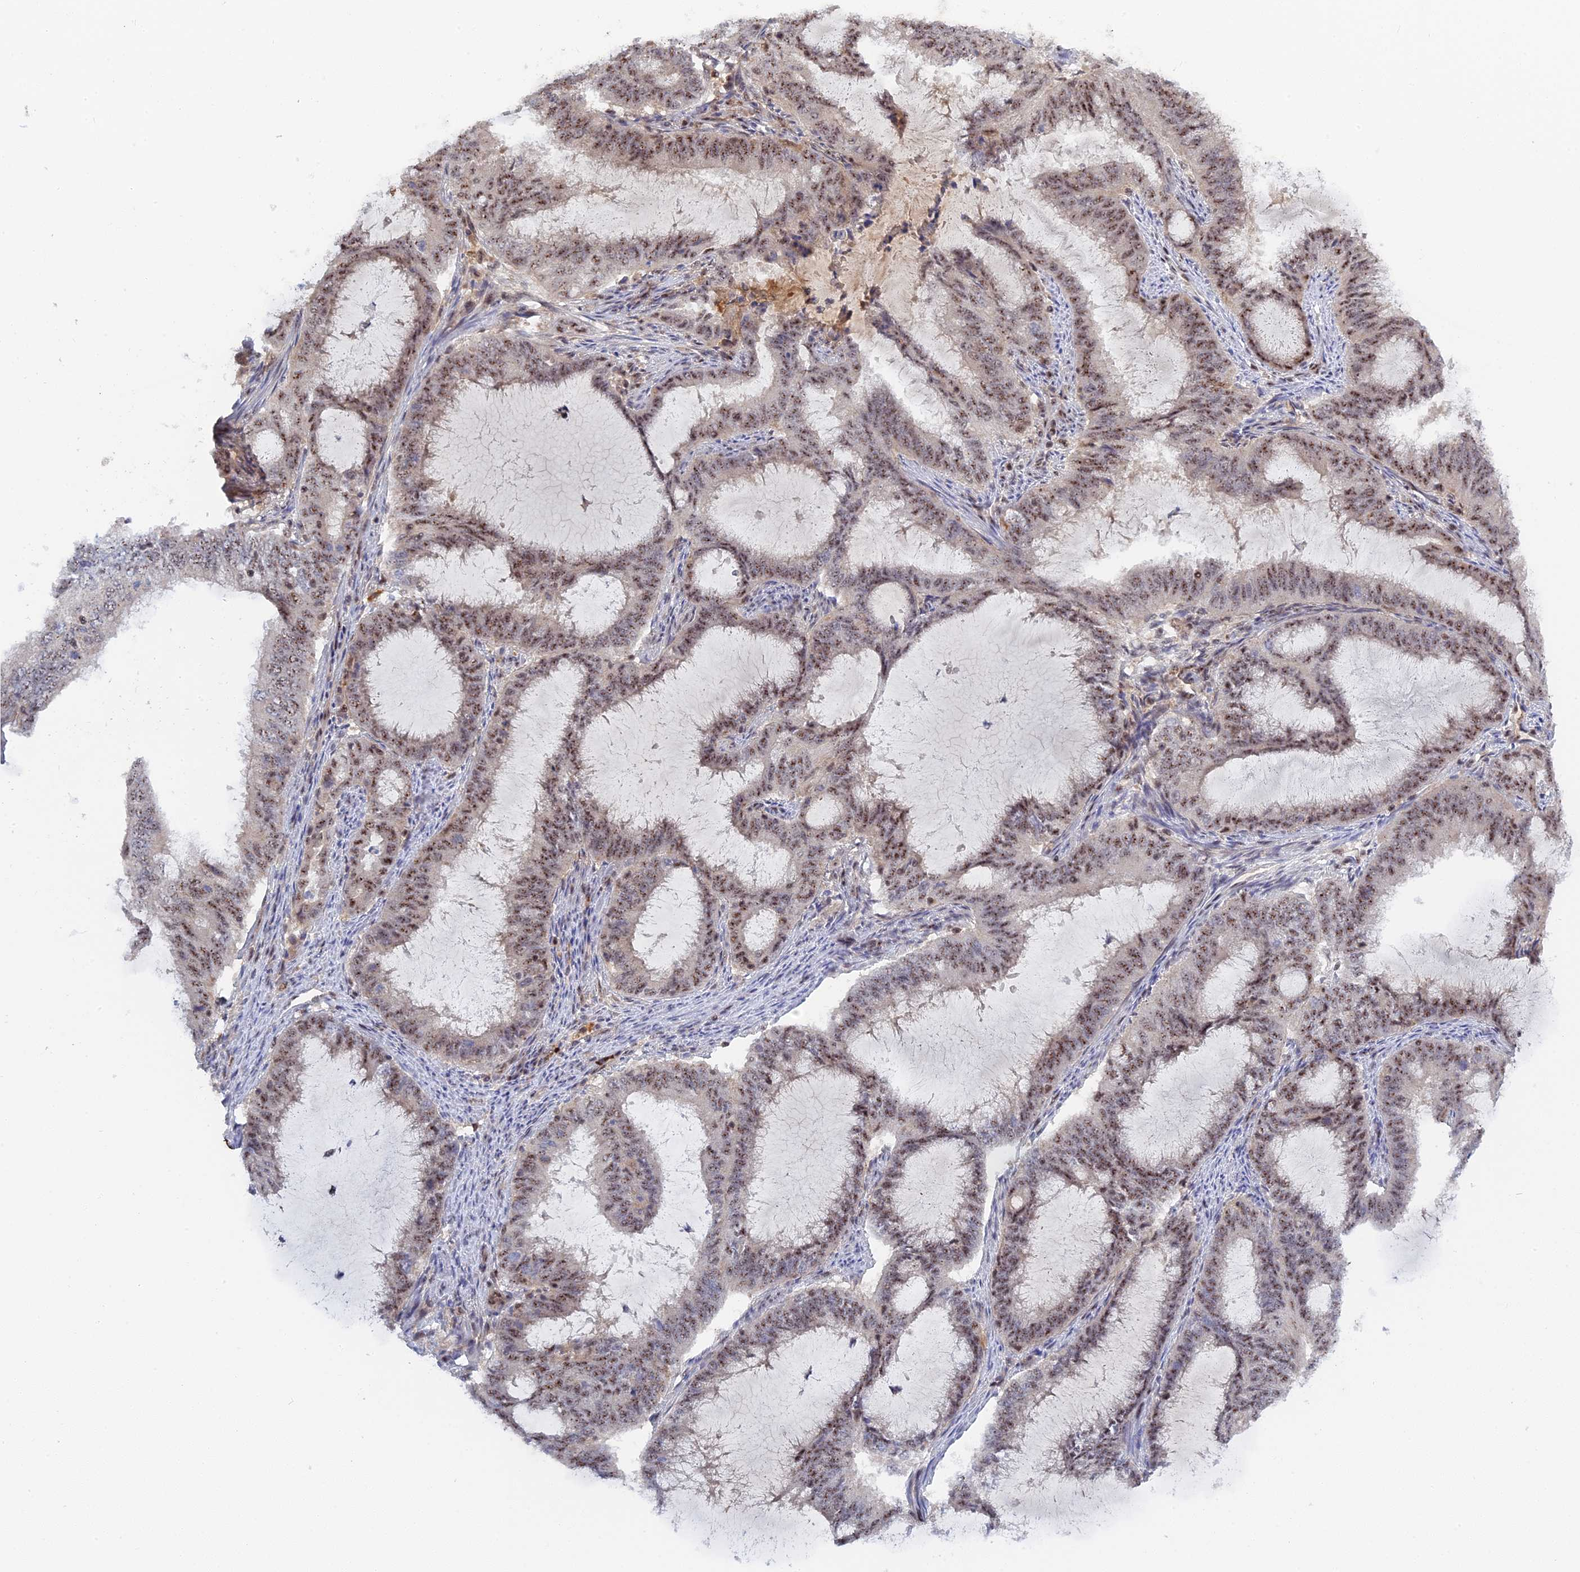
{"staining": {"intensity": "moderate", "quantity": ">75%", "location": "nuclear"}, "tissue": "endometrial cancer", "cell_type": "Tumor cells", "image_type": "cancer", "snomed": [{"axis": "morphology", "description": "Adenocarcinoma, NOS"}, {"axis": "topography", "description": "Endometrium"}], "caption": "Human endometrial adenocarcinoma stained with a protein marker demonstrates moderate staining in tumor cells.", "gene": "TAB1", "patient": {"sex": "female", "age": 51}}